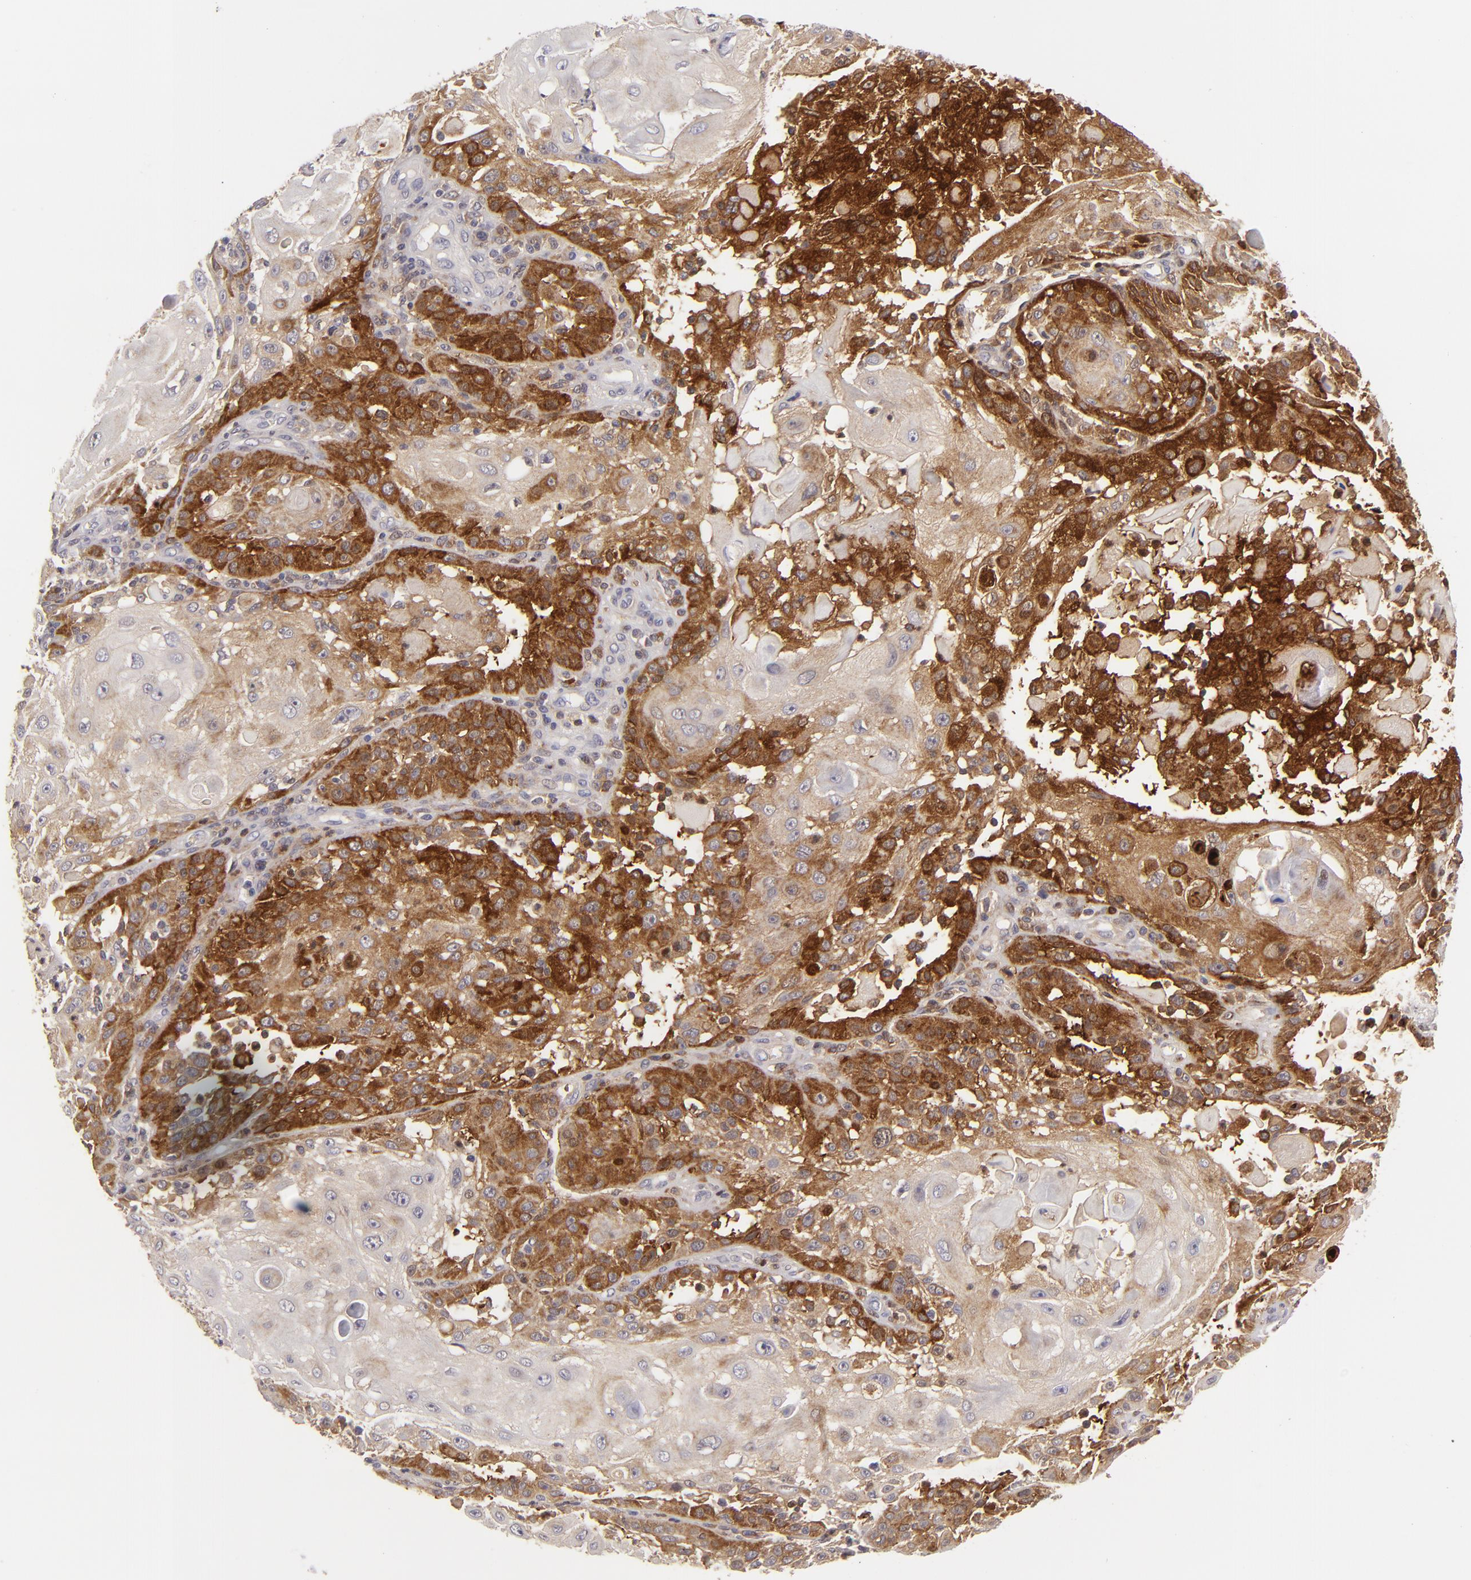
{"staining": {"intensity": "strong", "quantity": ">75%", "location": "cytoplasmic/membranous"}, "tissue": "skin cancer", "cell_type": "Tumor cells", "image_type": "cancer", "snomed": [{"axis": "morphology", "description": "Squamous cell carcinoma, NOS"}, {"axis": "topography", "description": "Skin"}], "caption": "DAB immunohistochemical staining of human skin cancer (squamous cell carcinoma) exhibits strong cytoplasmic/membranous protein staining in approximately >75% of tumor cells. (Stains: DAB in brown, nuclei in blue, Microscopy: brightfield microscopy at high magnification).", "gene": "MMP10", "patient": {"sex": "female", "age": 89}}